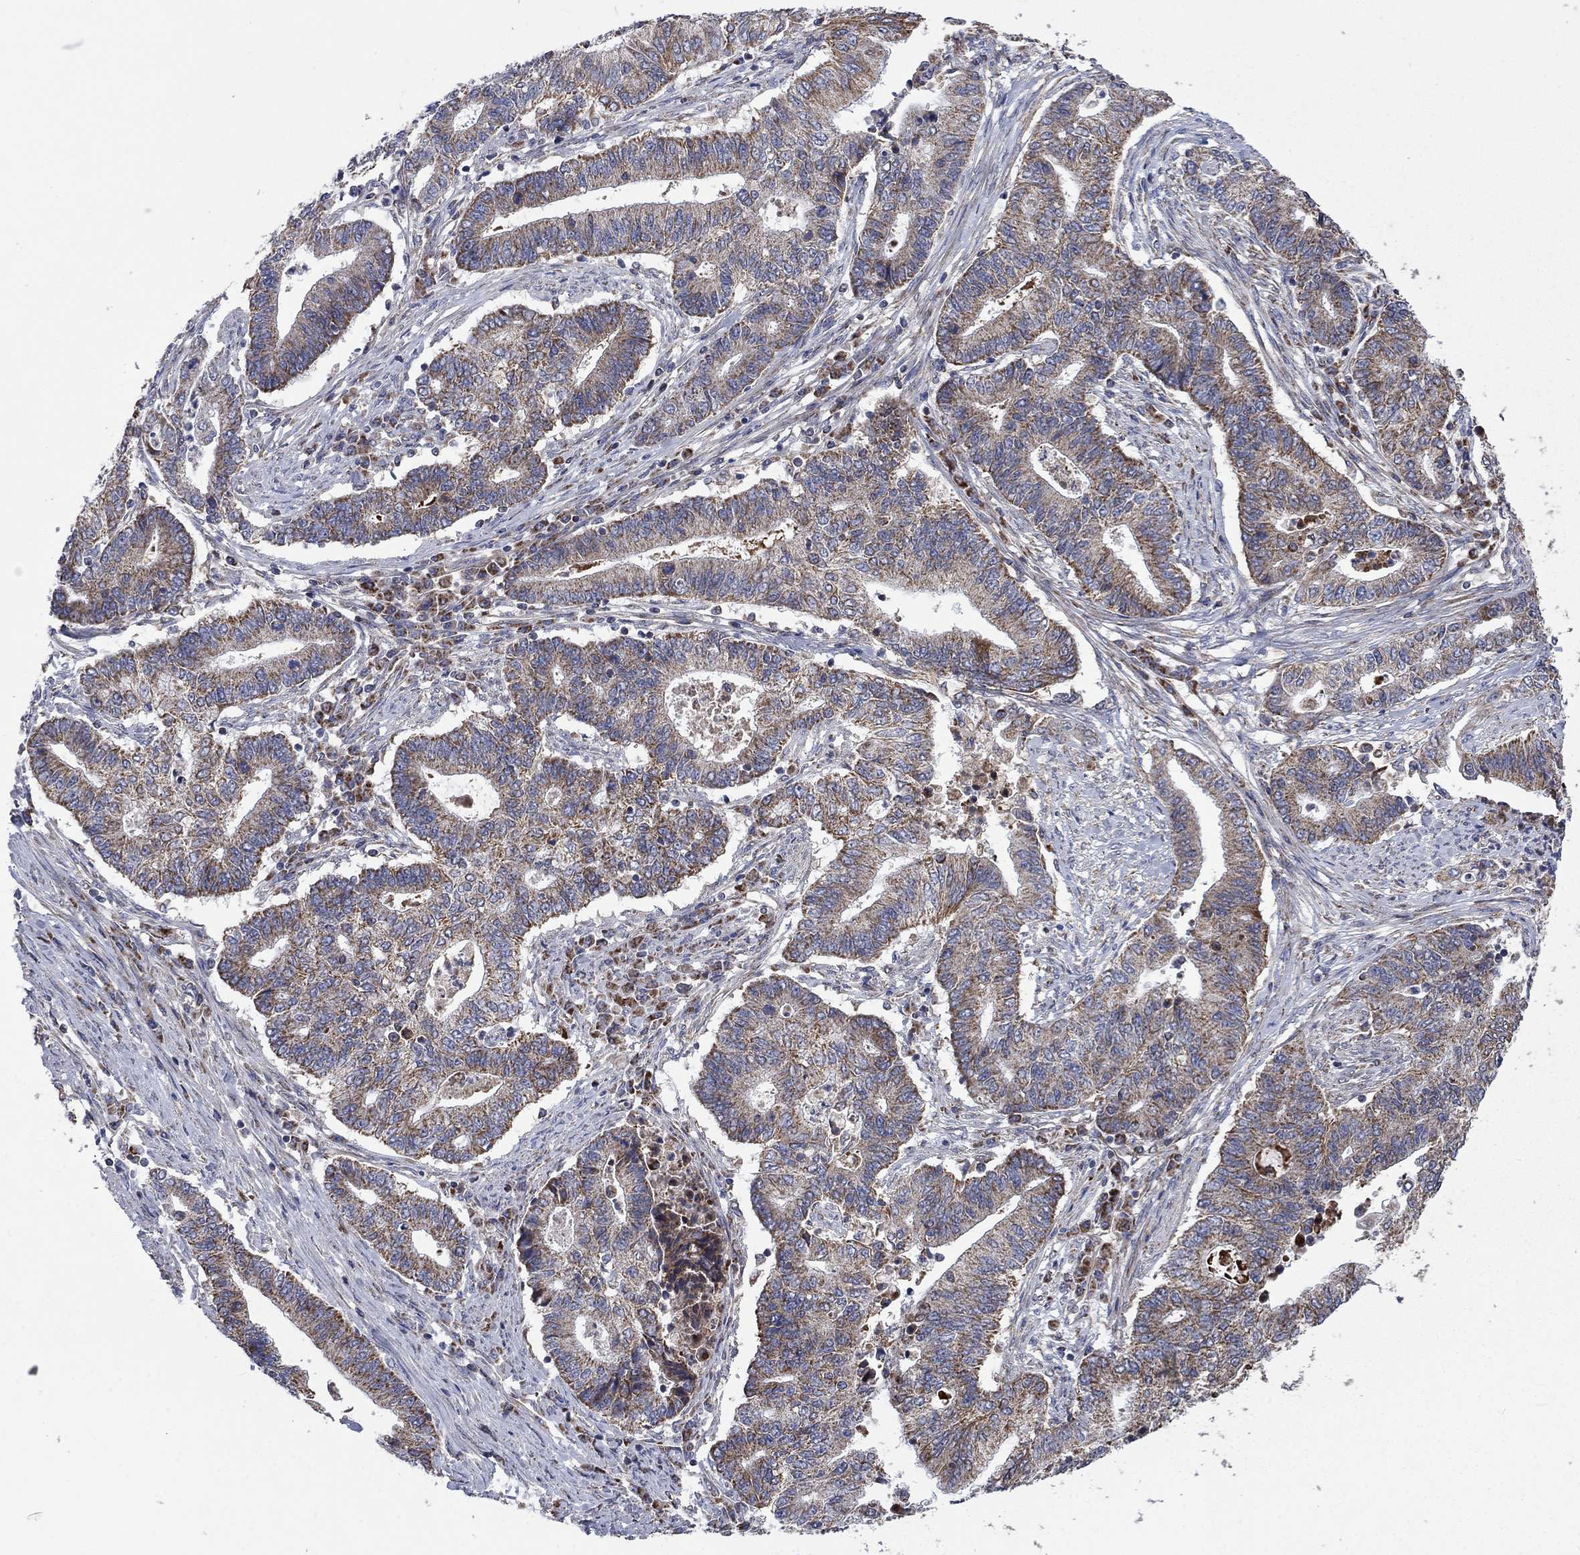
{"staining": {"intensity": "moderate", "quantity": "25%-75%", "location": "cytoplasmic/membranous"}, "tissue": "endometrial cancer", "cell_type": "Tumor cells", "image_type": "cancer", "snomed": [{"axis": "morphology", "description": "Adenocarcinoma, NOS"}, {"axis": "topography", "description": "Uterus"}, {"axis": "topography", "description": "Endometrium"}], "caption": "Endometrial adenocarcinoma stained for a protein (brown) exhibits moderate cytoplasmic/membranous positive positivity in about 25%-75% of tumor cells.", "gene": "NDUFC1", "patient": {"sex": "female", "age": 54}}